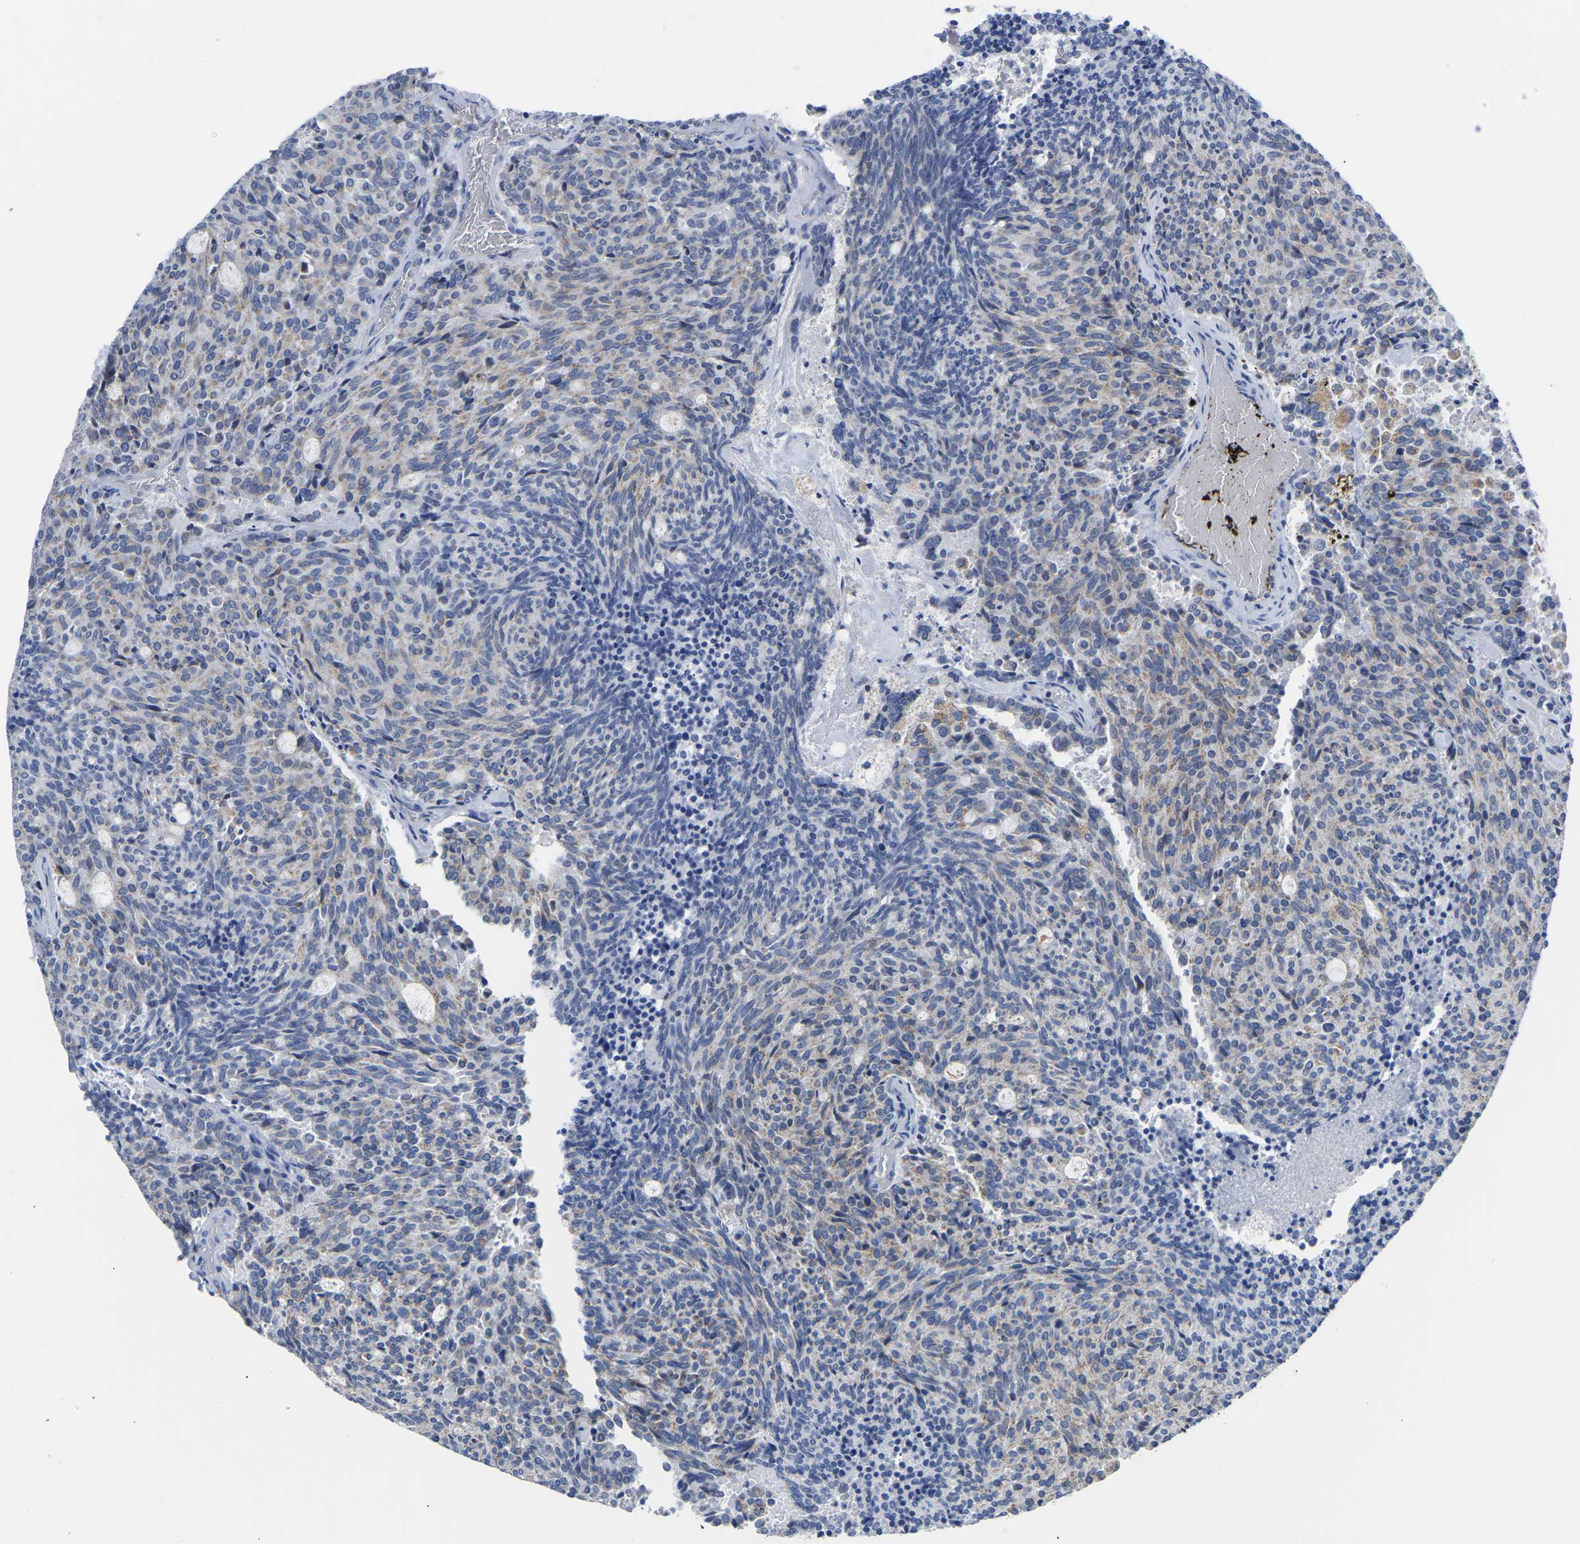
{"staining": {"intensity": "negative", "quantity": "none", "location": "none"}, "tissue": "carcinoid", "cell_type": "Tumor cells", "image_type": "cancer", "snomed": [{"axis": "morphology", "description": "Carcinoid, malignant, NOS"}, {"axis": "topography", "description": "Pancreas"}], "caption": "Tumor cells show no significant protein positivity in malignant carcinoid. (DAB (3,3'-diaminobenzidine) IHC visualized using brightfield microscopy, high magnification).", "gene": "ETFA", "patient": {"sex": "female", "age": 54}}